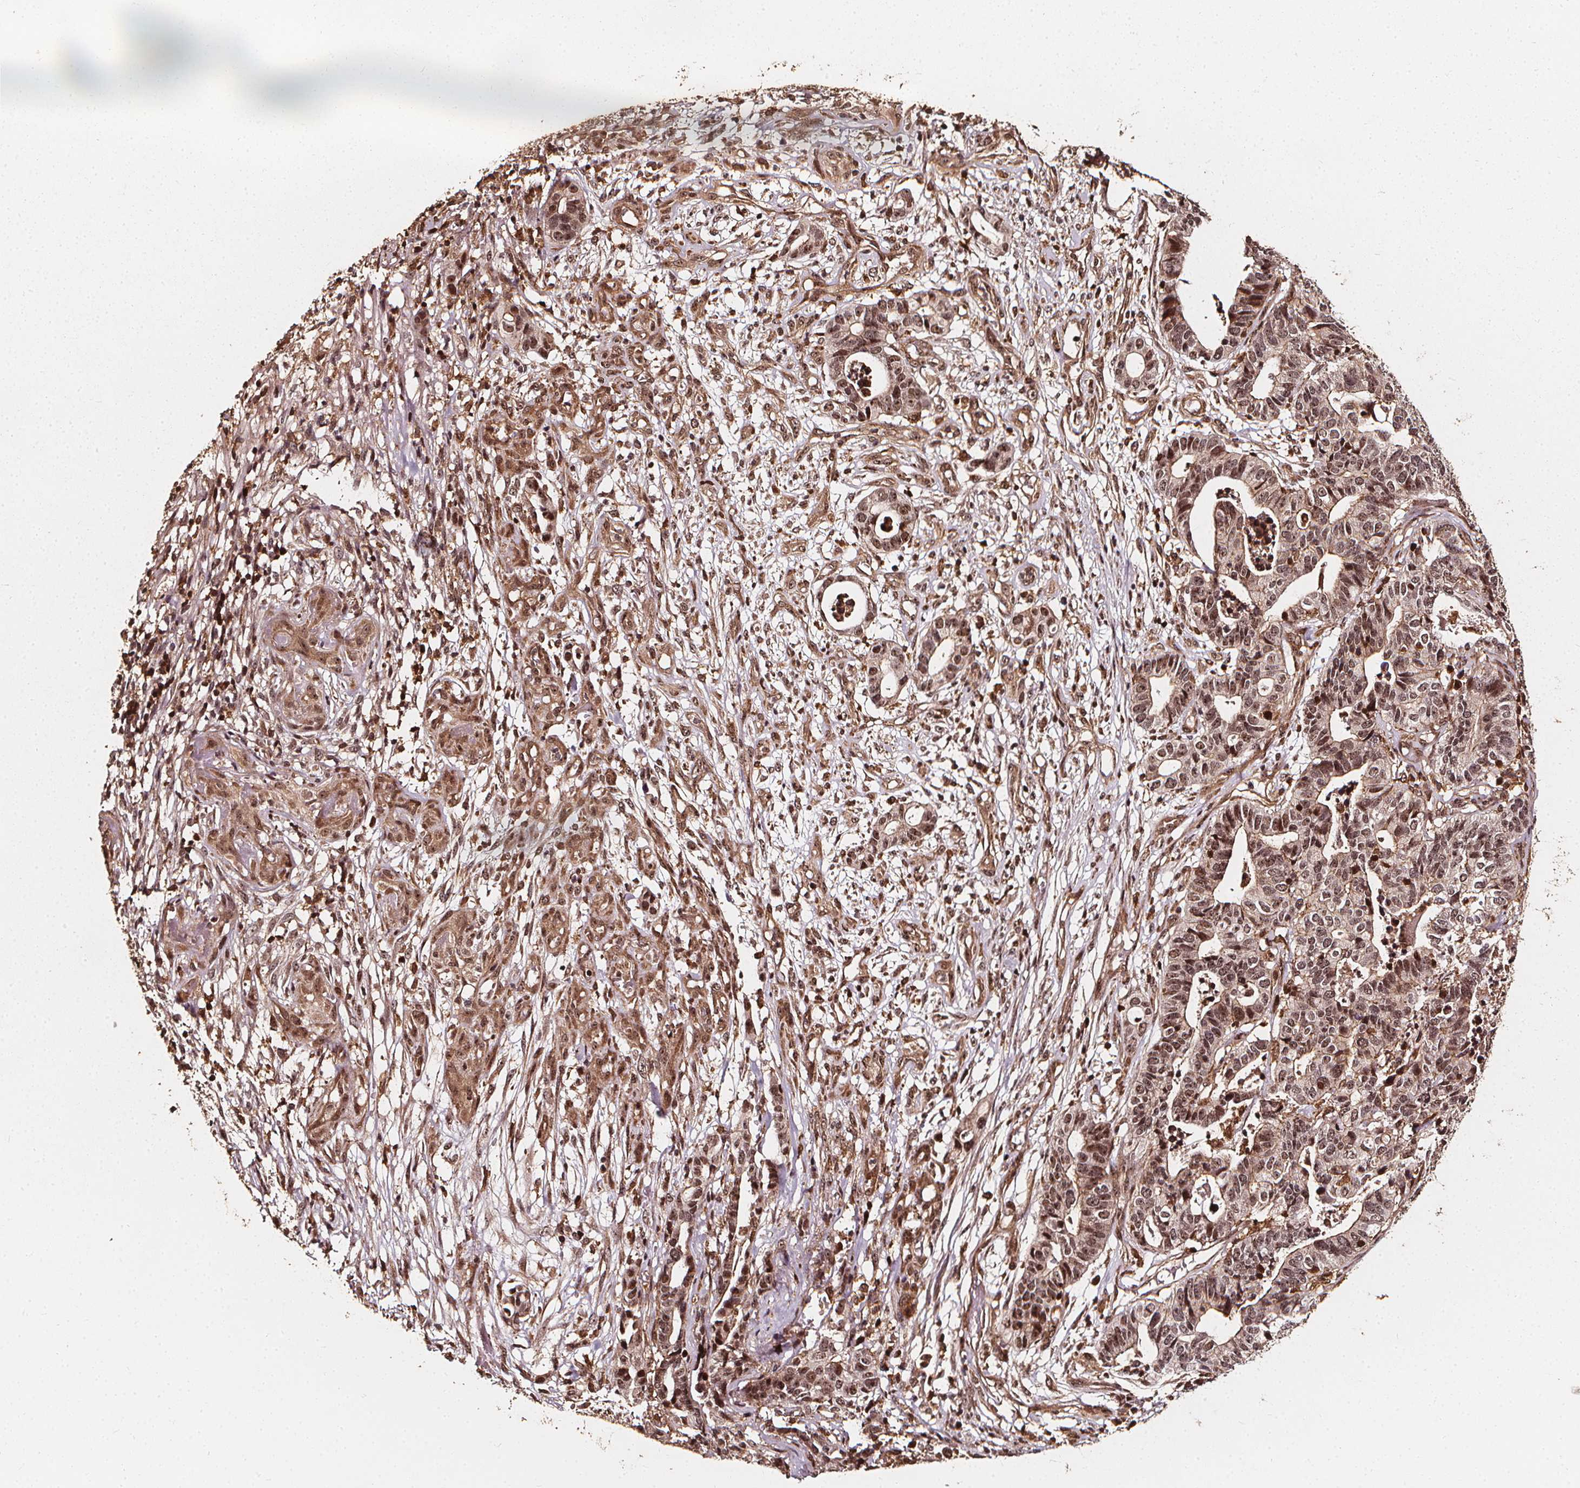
{"staining": {"intensity": "weak", "quantity": ">75%", "location": "nuclear"}, "tissue": "stomach cancer", "cell_type": "Tumor cells", "image_type": "cancer", "snomed": [{"axis": "morphology", "description": "Adenocarcinoma, NOS"}, {"axis": "topography", "description": "Stomach, upper"}], "caption": "Brown immunohistochemical staining in human stomach cancer (adenocarcinoma) exhibits weak nuclear positivity in approximately >75% of tumor cells.", "gene": "EXOSC9", "patient": {"sex": "female", "age": 67}}